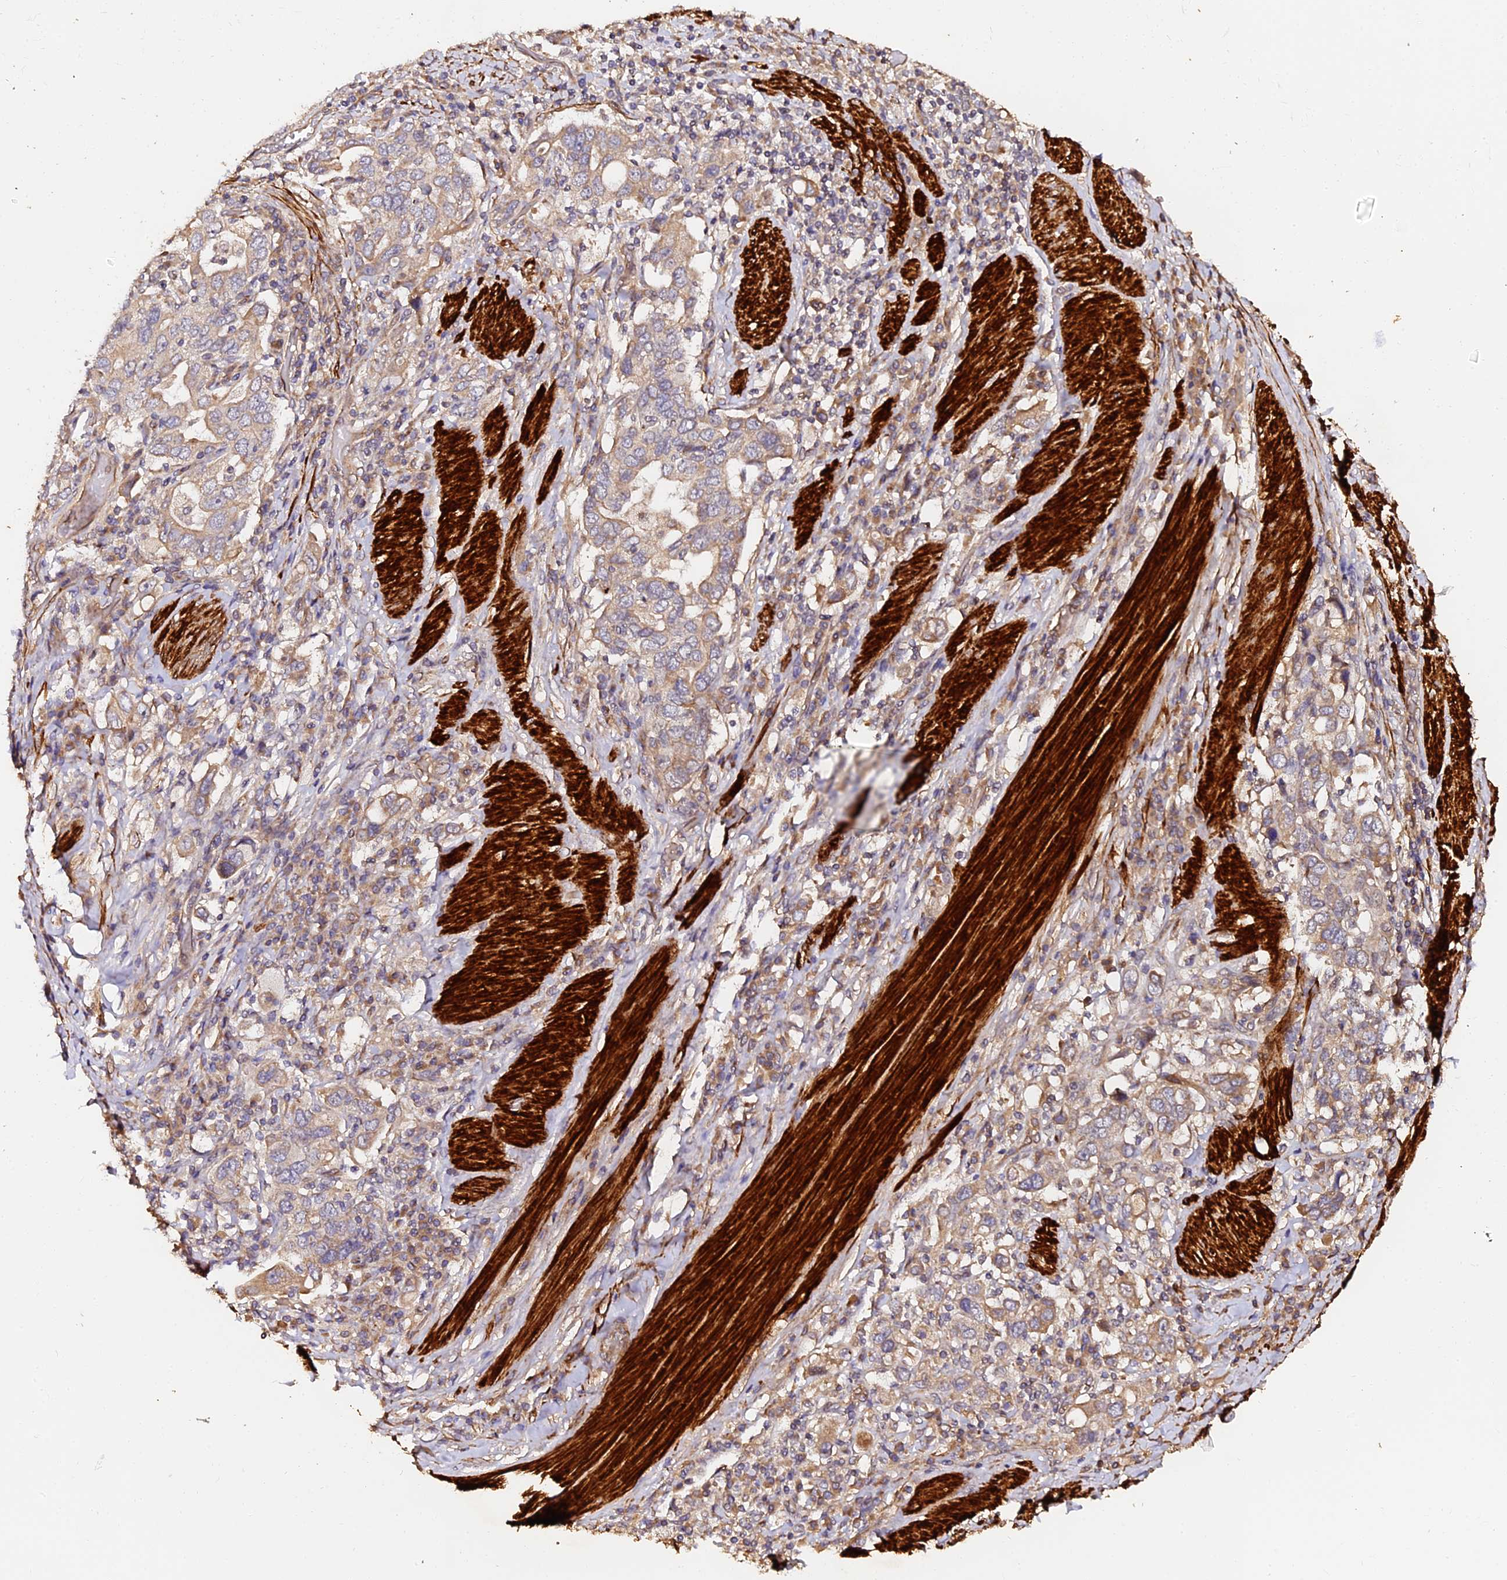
{"staining": {"intensity": "weak", "quantity": ">75%", "location": "cytoplasmic/membranous"}, "tissue": "stomach cancer", "cell_type": "Tumor cells", "image_type": "cancer", "snomed": [{"axis": "morphology", "description": "Adenocarcinoma, NOS"}, {"axis": "topography", "description": "Stomach, upper"}], "caption": "Protein staining shows weak cytoplasmic/membranous expression in approximately >75% of tumor cells in stomach adenocarcinoma.", "gene": "TDO2", "patient": {"sex": "male", "age": 62}}